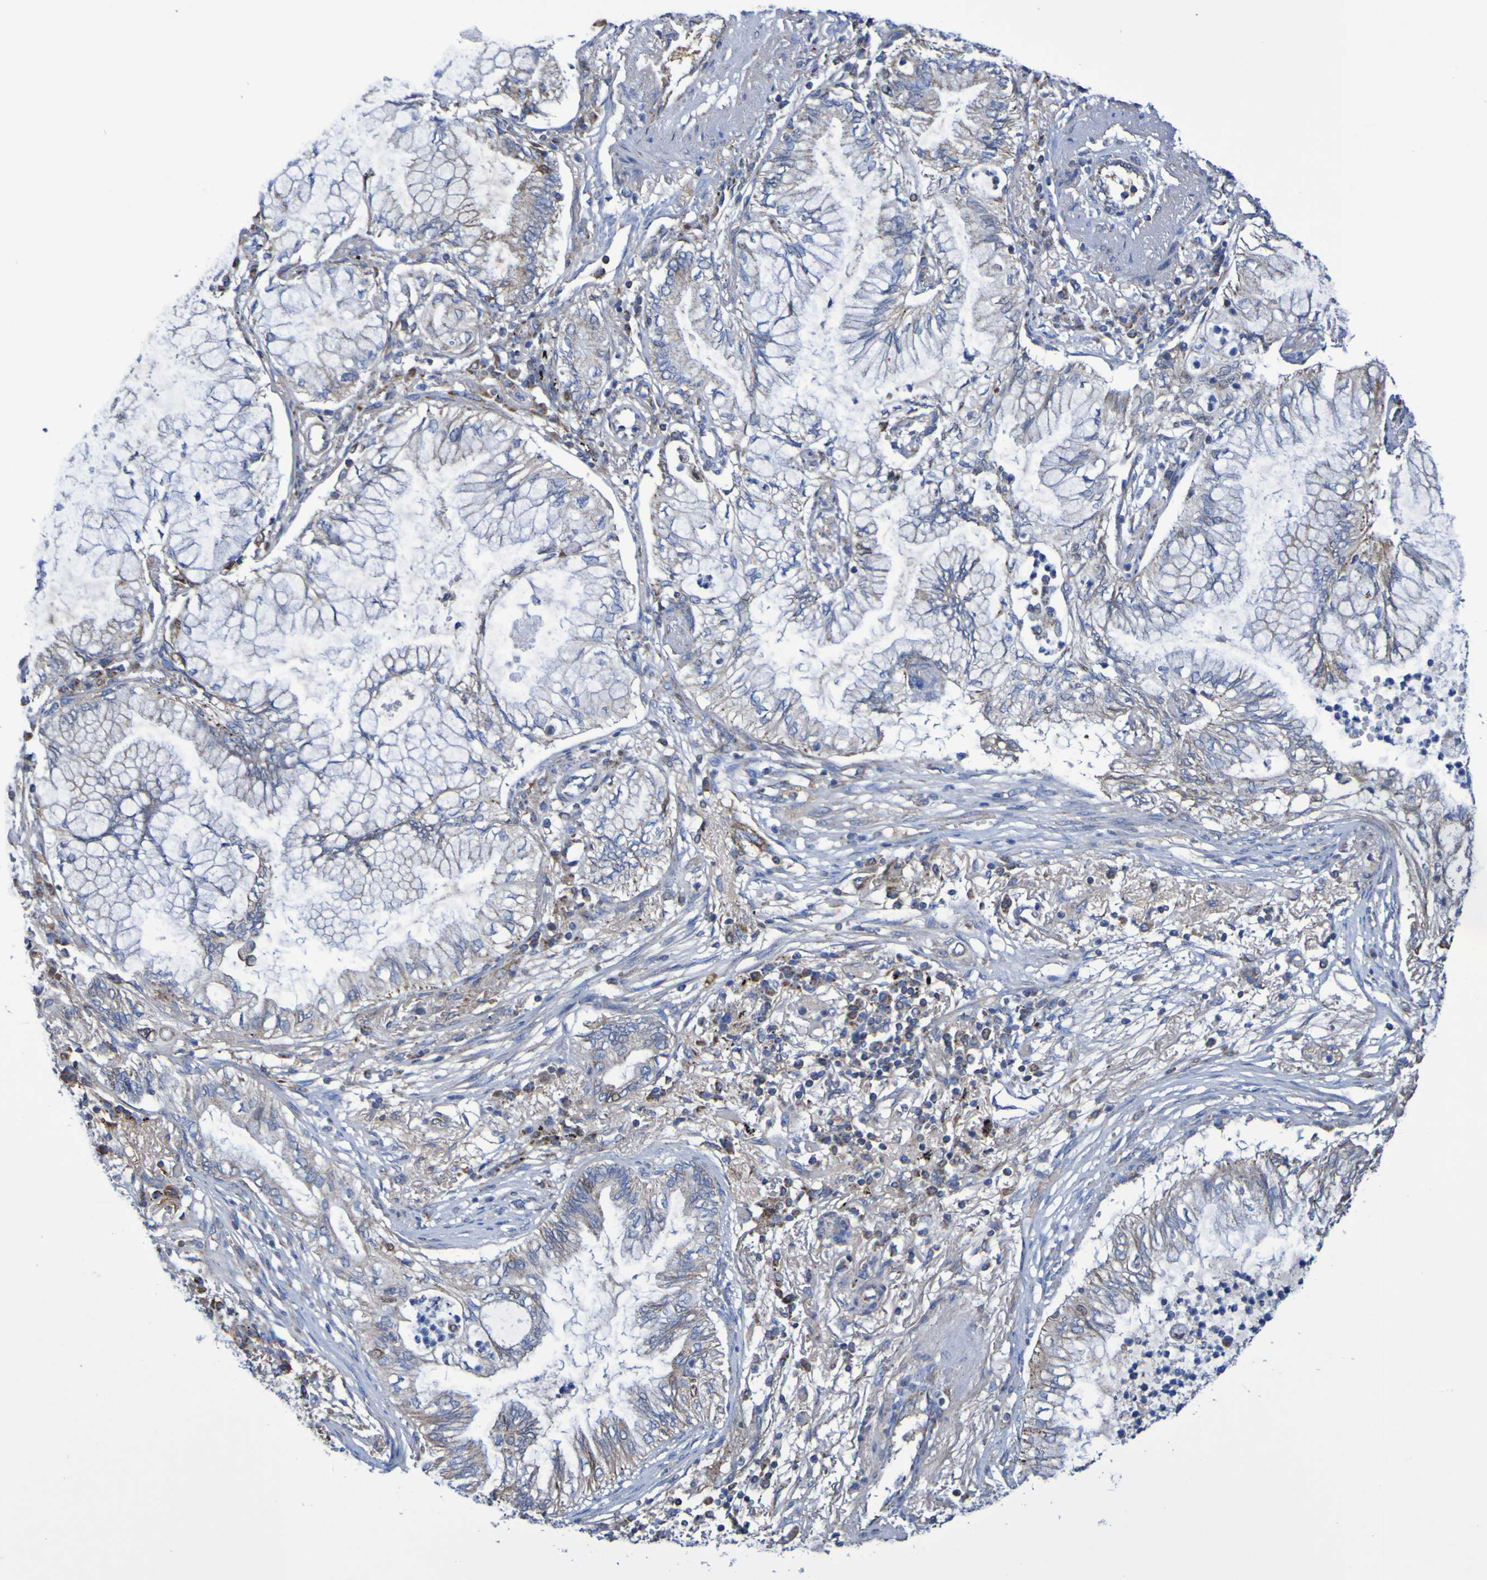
{"staining": {"intensity": "weak", "quantity": "25%-75%", "location": "cytoplasmic/membranous"}, "tissue": "lung cancer", "cell_type": "Tumor cells", "image_type": "cancer", "snomed": [{"axis": "morphology", "description": "Normal tissue, NOS"}, {"axis": "morphology", "description": "Adenocarcinoma, NOS"}, {"axis": "topography", "description": "Bronchus"}, {"axis": "topography", "description": "Lung"}], "caption": "Lung adenocarcinoma tissue reveals weak cytoplasmic/membranous positivity in approximately 25%-75% of tumor cells", "gene": "CNTN2", "patient": {"sex": "female", "age": 70}}